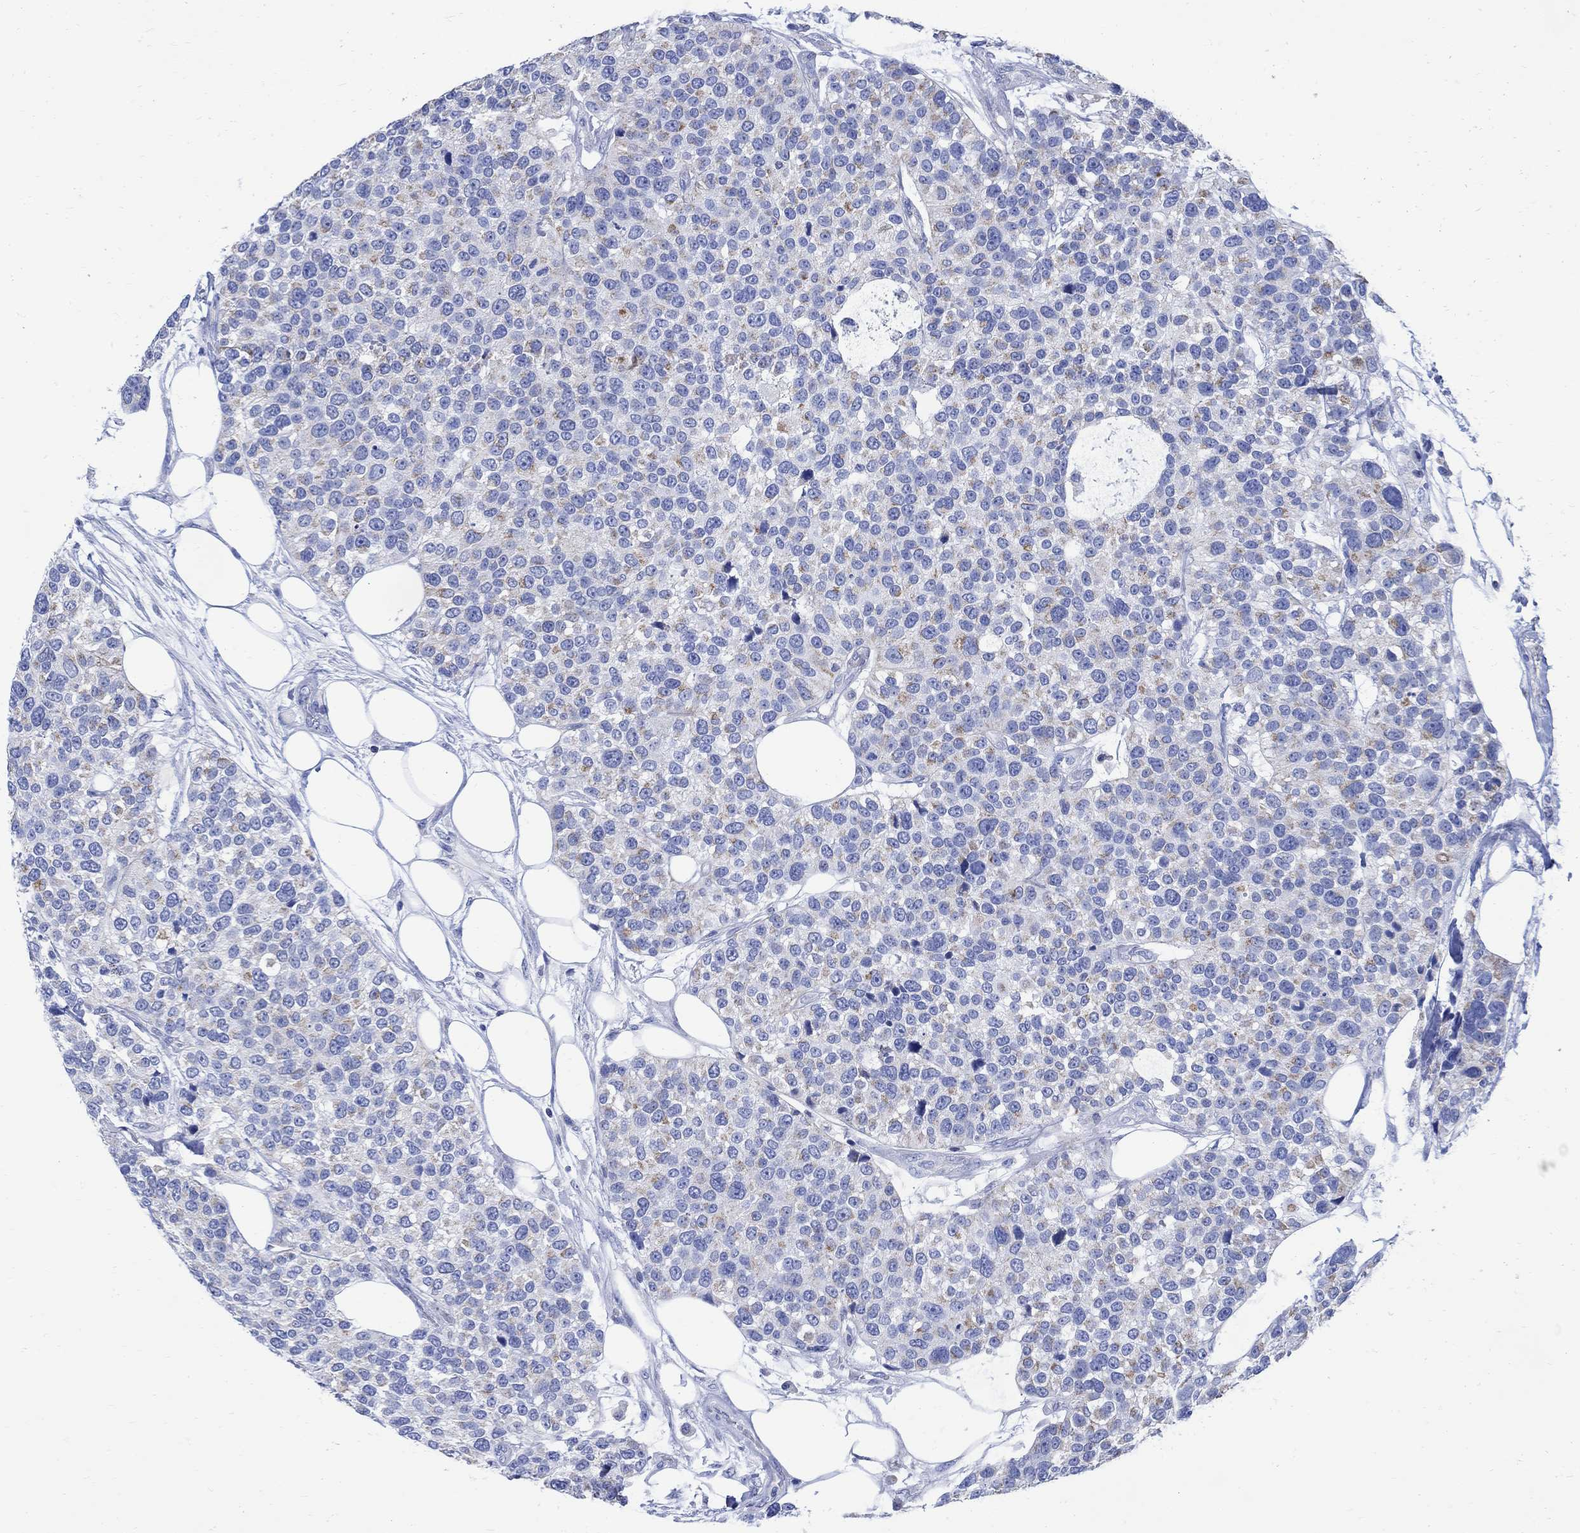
{"staining": {"intensity": "moderate", "quantity": "<25%", "location": "cytoplasmic/membranous"}, "tissue": "urothelial cancer", "cell_type": "Tumor cells", "image_type": "cancer", "snomed": [{"axis": "morphology", "description": "Urothelial carcinoma, High grade"}, {"axis": "topography", "description": "Urinary bladder"}], "caption": "Tumor cells show low levels of moderate cytoplasmic/membranous staining in about <25% of cells in human urothelial cancer. (Brightfield microscopy of DAB IHC at high magnification).", "gene": "CPLX2", "patient": {"sex": "male", "age": 77}}